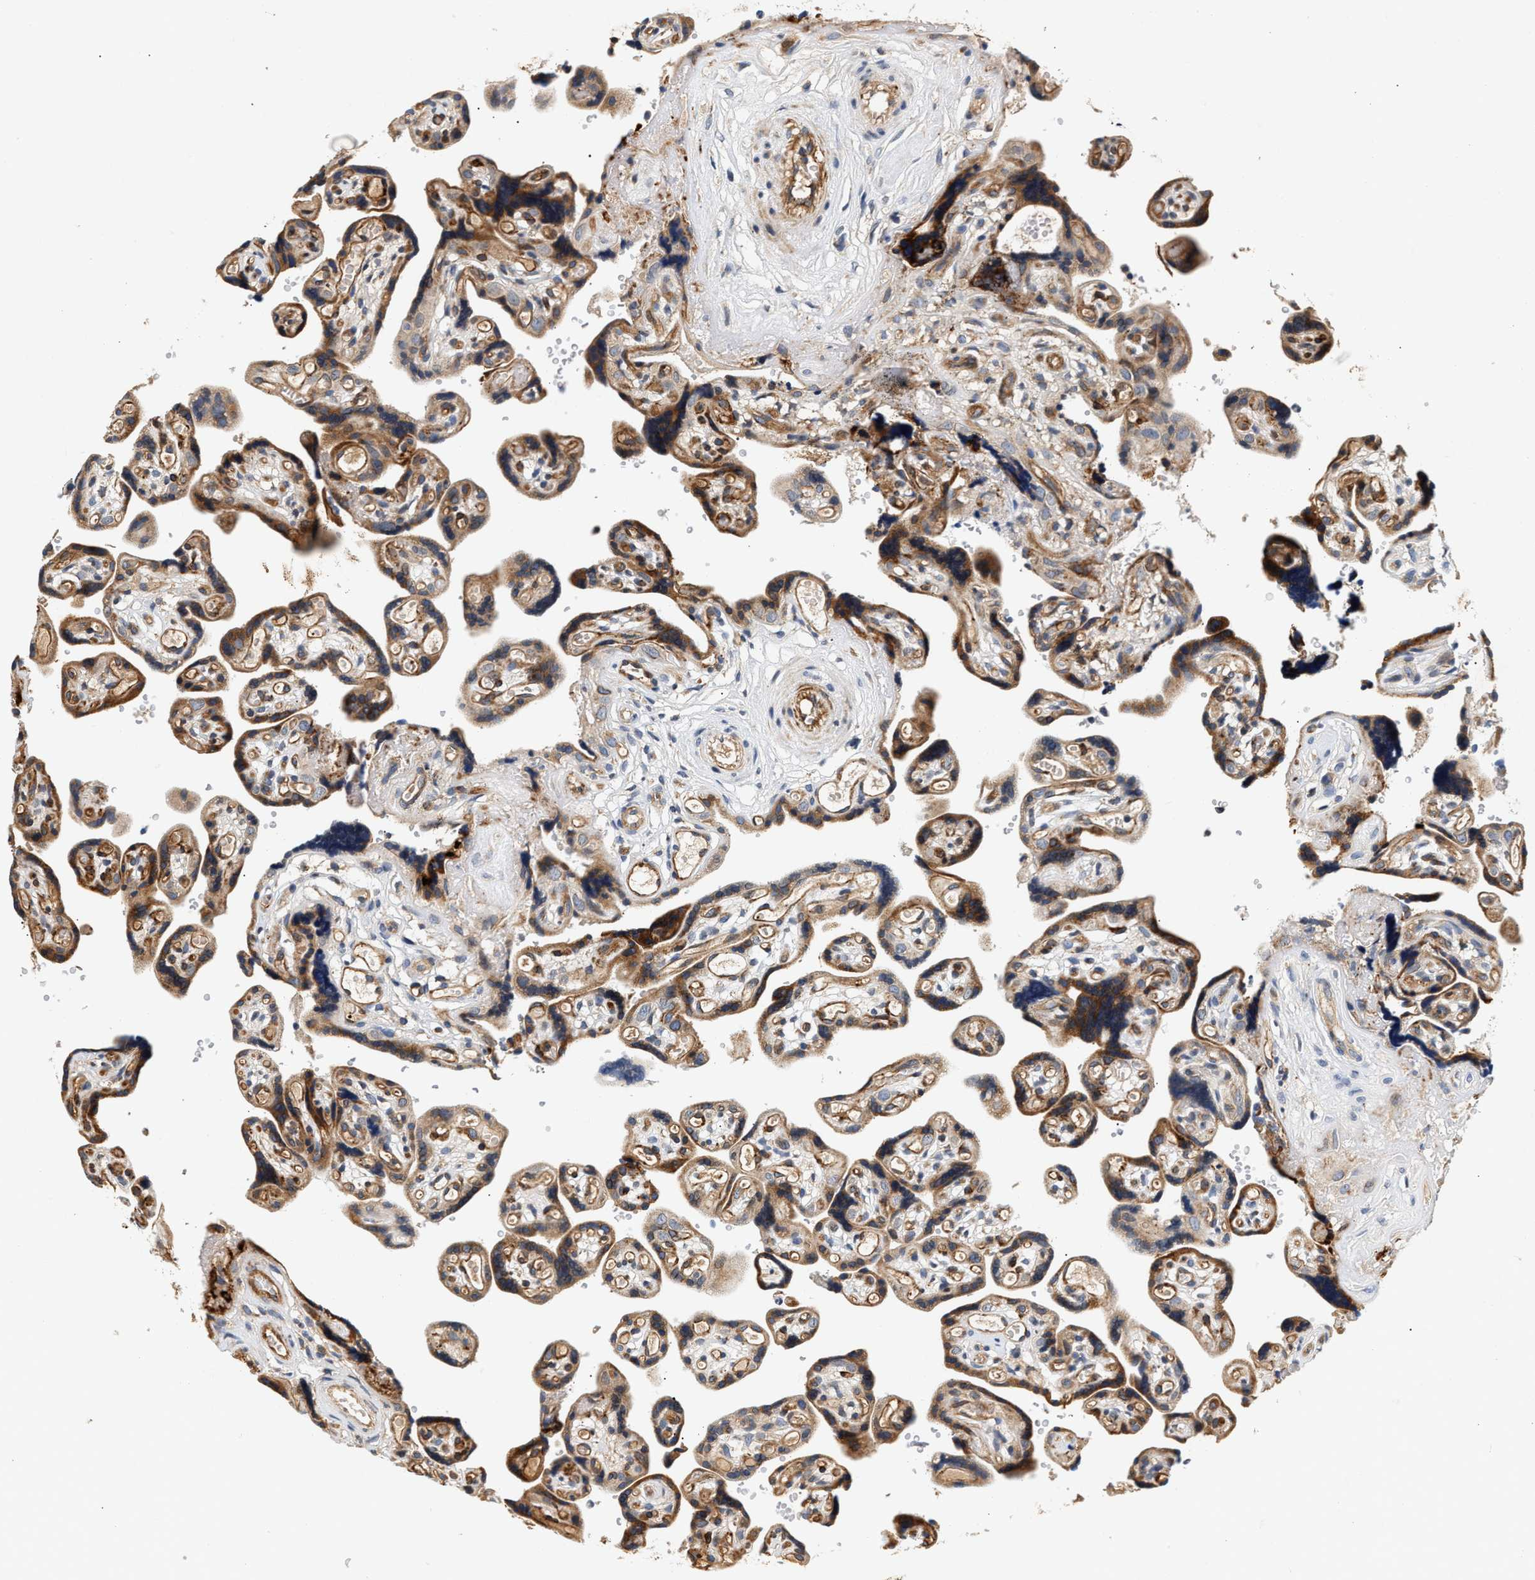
{"staining": {"intensity": "moderate", "quantity": ">75%", "location": "cytoplasmic/membranous"}, "tissue": "placenta", "cell_type": "Decidual cells", "image_type": "normal", "snomed": [{"axis": "morphology", "description": "Normal tissue, NOS"}, {"axis": "topography", "description": "Placenta"}], "caption": "Immunohistochemical staining of unremarkable human placenta demonstrates moderate cytoplasmic/membranous protein expression in approximately >75% of decidual cells.", "gene": "IFT74", "patient": {"sex": "female", "age": 30}}